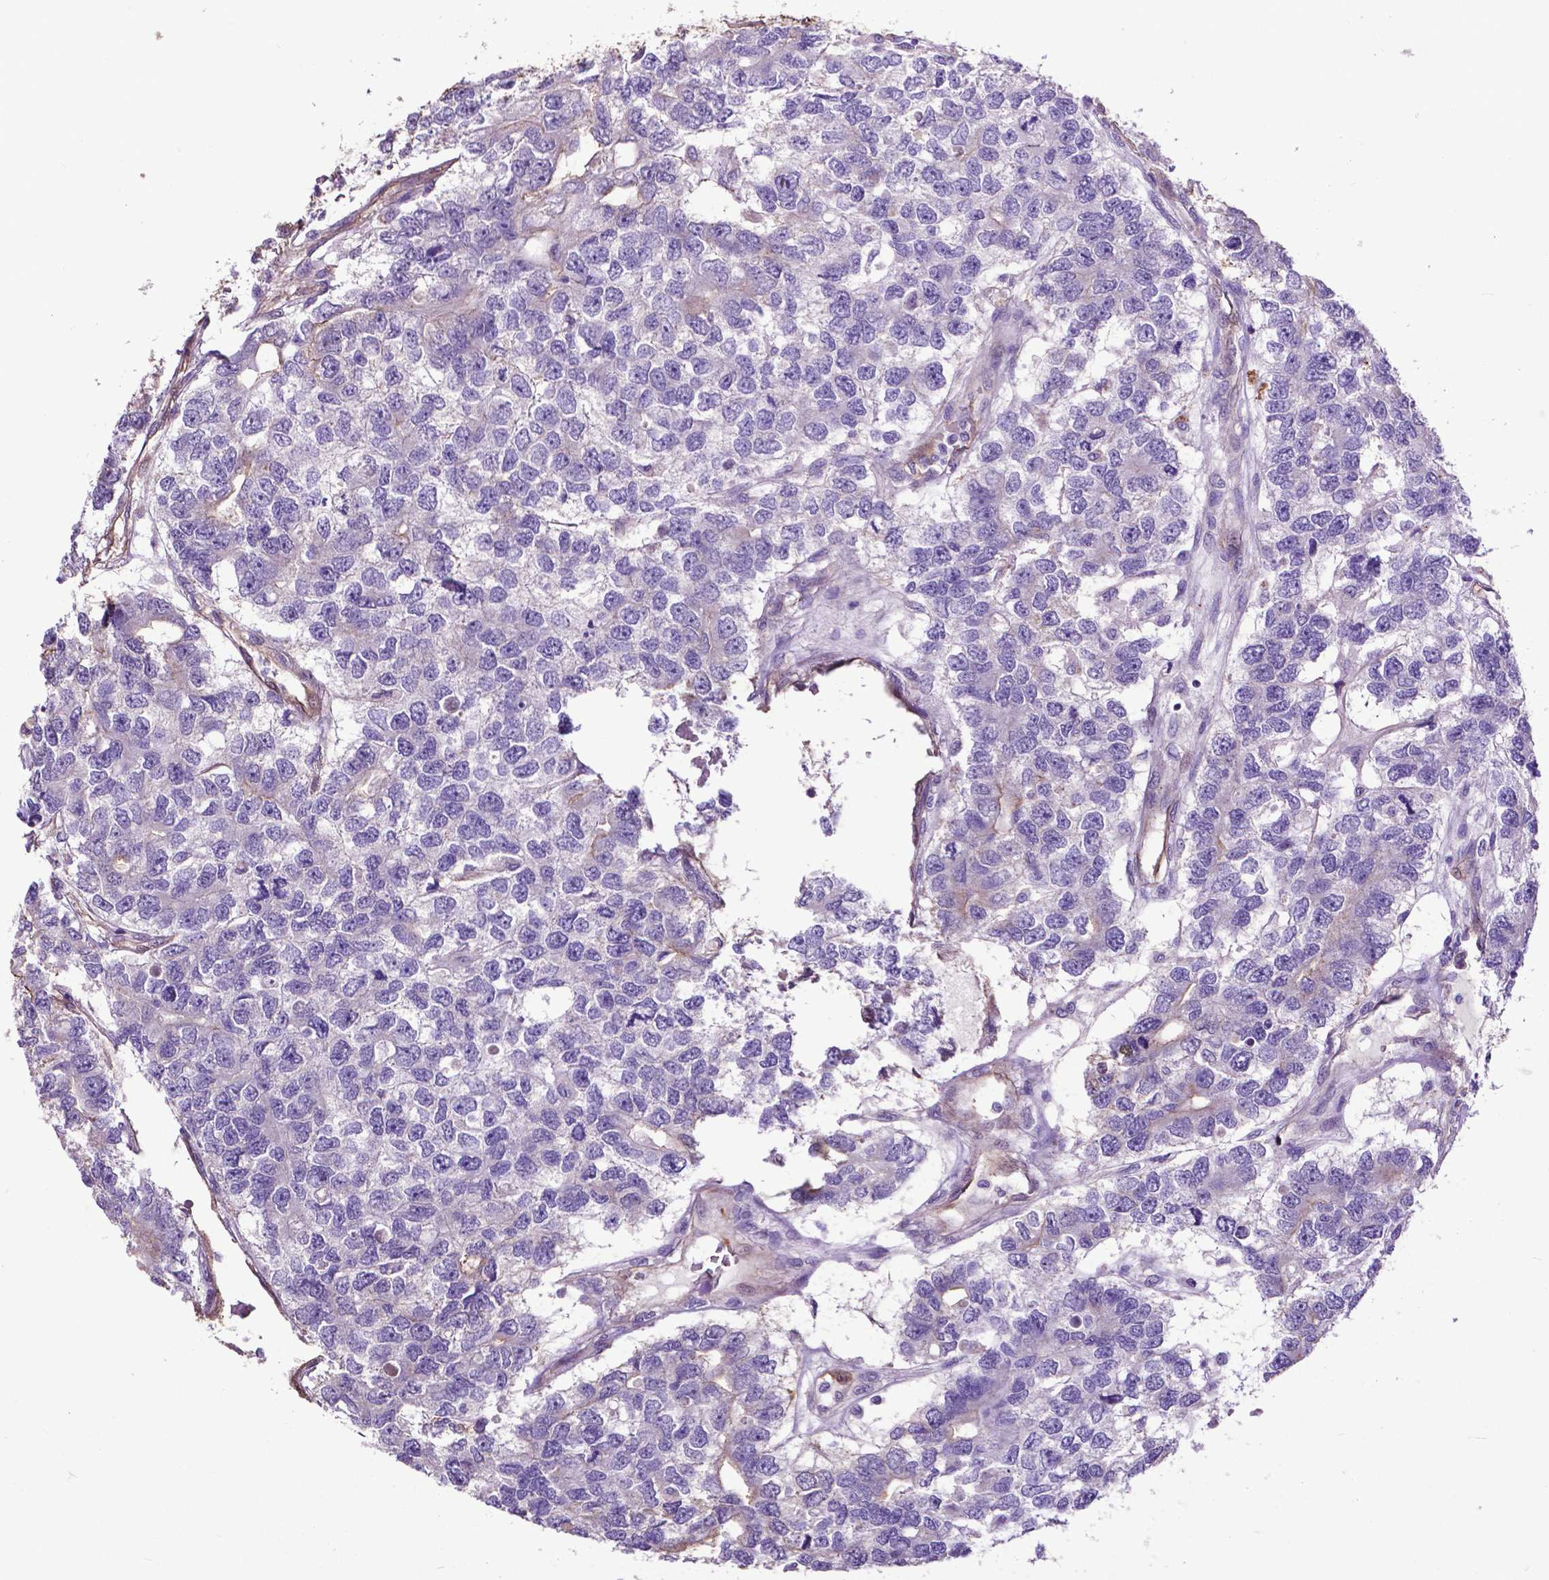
{"staining": {"intensity": "negative", "quantity": "none", "location": "none"}, "tissue": "testis cancer", "cell_type": "Tumor cells", "image_type": "cancer", "snomed": [{"axis": "morphology", "description": "Seminoma, NOS"}, {"axis": "topography", "description": "Testis"}], "caption": "Photomicrograph shows no protein expression in tumor cells of testis seminoma tissue. The staining was performed using DAB to visualize the protein expression in brown, while the nuclei were stained in blue with hematoxylin (Magnification: 20x).", "gene": "PDLIM1", "patient": {"sex": "male", "age": 52}}